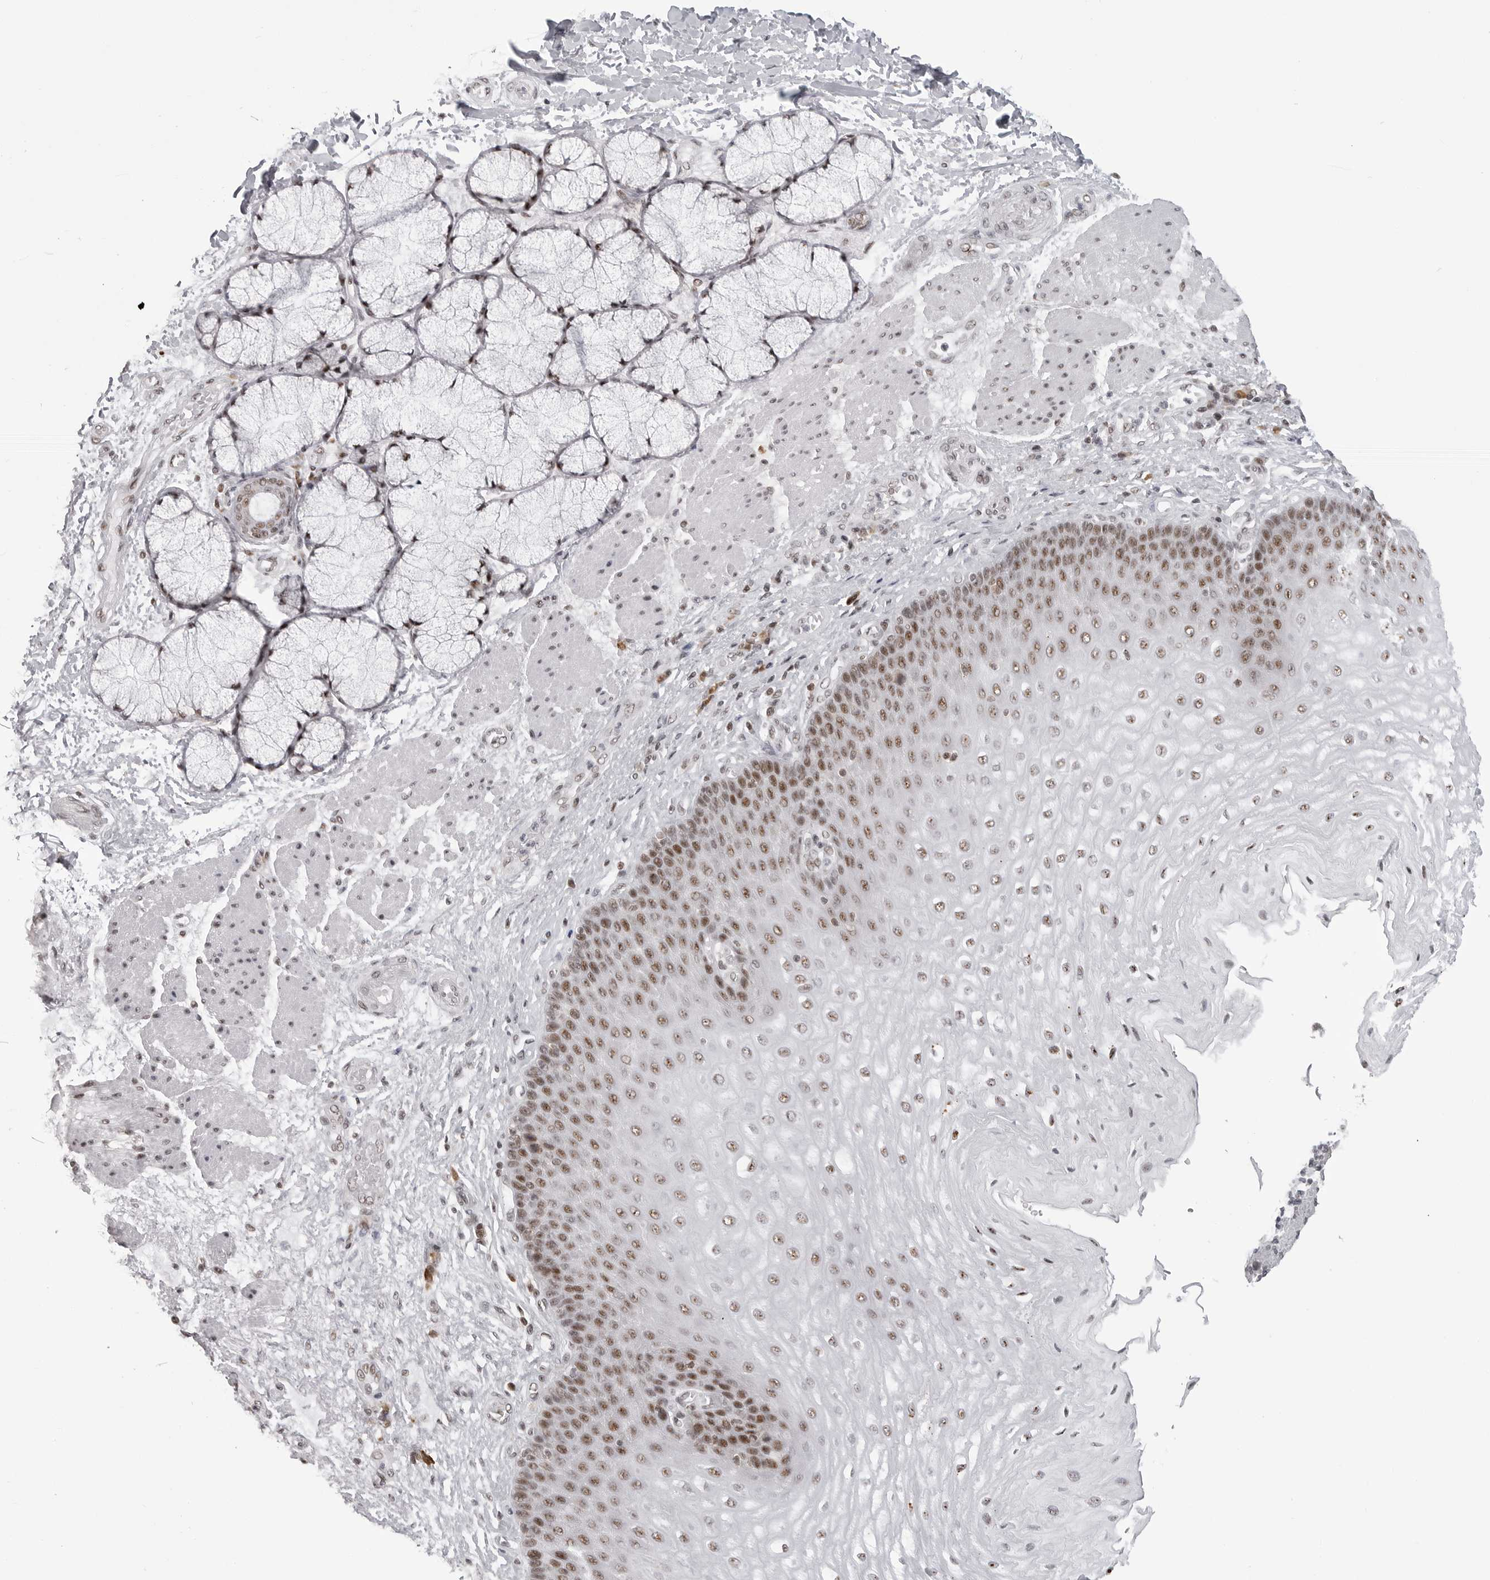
{"staining": {"intensity": "moderate", "quantity": ">75%", "location": "nuclear"}, "tissue": "esophagus", "cell_type": "Squamous epithelial cells", "image_type": "normal", "snomed": [{"axis": "morphology", "description": "Normal tissue, NOS"}, {"axis": "topography", "description": "Esophagus"}], "caption": "Immunohistochemical staining of benign esophagus exhibits medium levels of moderate nuclear expression in about >75% of squamous epithelial cells.", "gene": "WRAP53", "patient": {"sex": "male", "age": 54}}